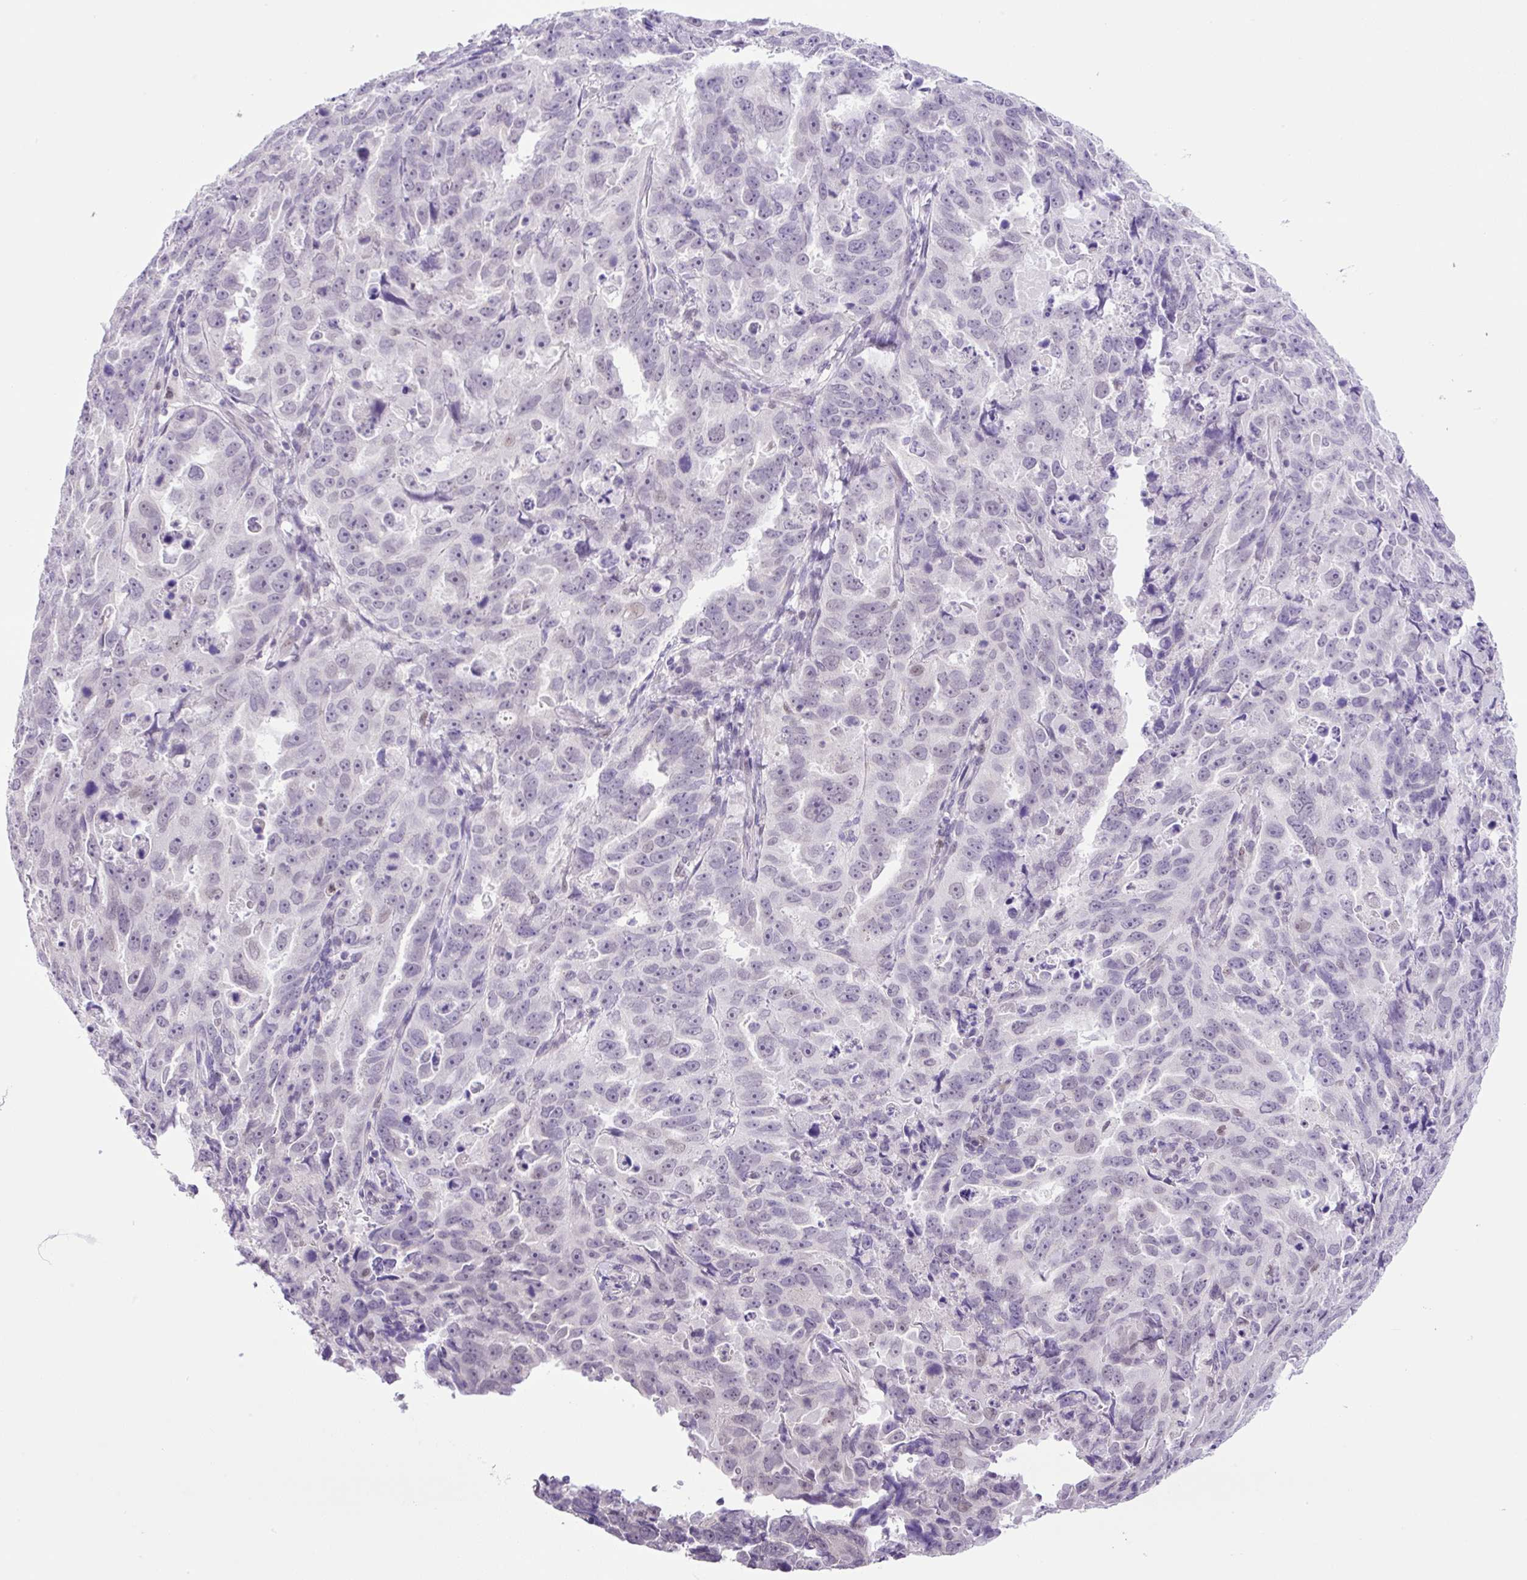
{"staining": {"intensity": "negative", "quantity": "none", "location": "none"}, "tissue": "endometrial cancer", "cell_type": "Tumor cells", "image_type": "cancer", "snomed": [{"axis": "morphology", "description": "Adenocarcinoma, NOS"}, {"axis": "topography", "description": "Endometrium"}], "caption": "IHC of human endometrial cancer (adenocarcinoma) displays no expression in tumor cells.", "gene": "KPNA1", "patient": {"sex": "female", "age": 65}}